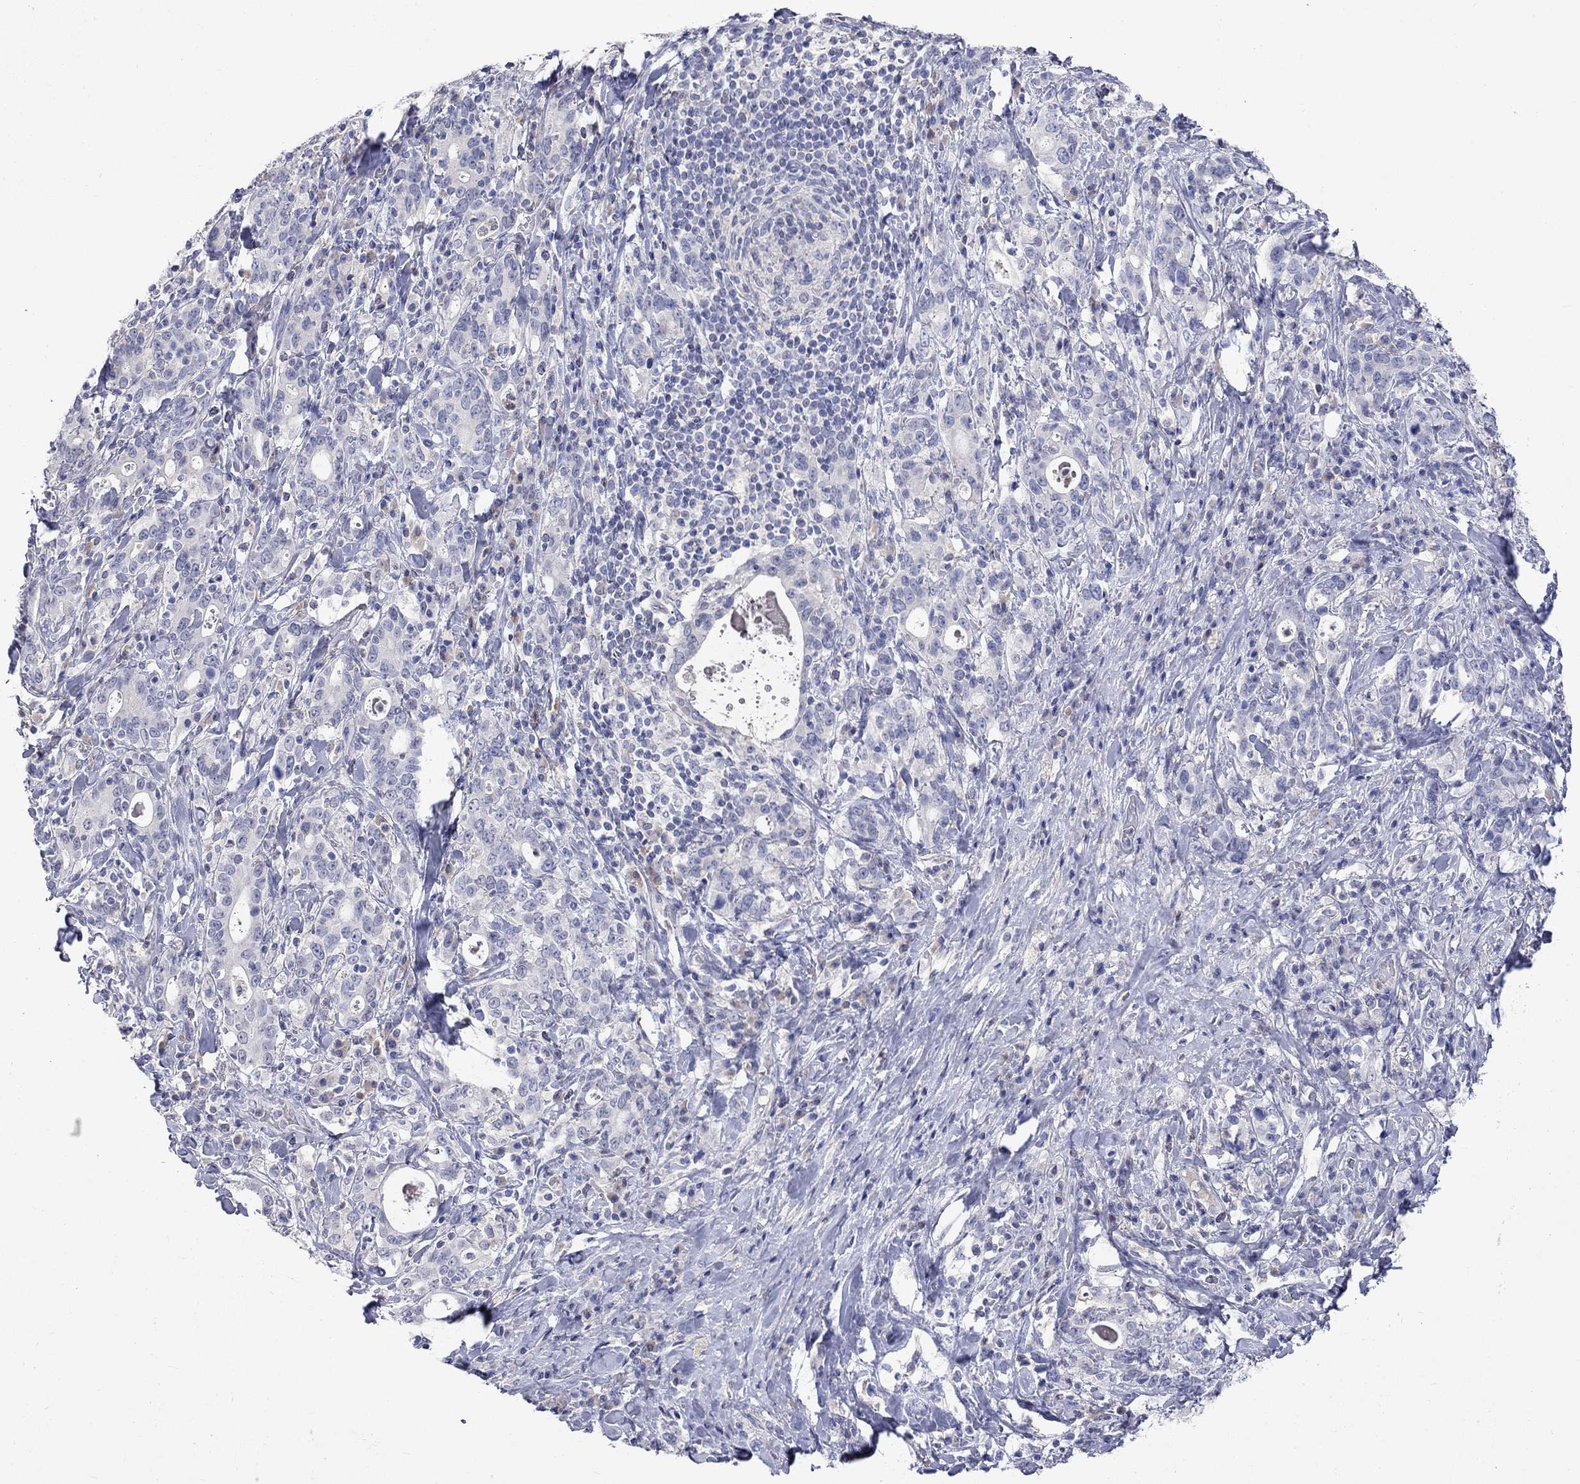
{"staining": {"intensity": "negative", "quantity": "none", "location": "none"}, "tissue": "stomach cancer", "cell_type": "Tumor cells", "image_type": "cancer", "snomed": [{"axis": "morphology", "description": "Adenocarcinoma, NOS"}, {"axis": "topography", "description": "Stomach"}], "caption": "Adenocarcinoma (stomach) stained for a protein using immunohistochemistry exhibits no expression tumor cells.", "gene": "LRFN4", "patient": {"sex": "male", "age": 79}}